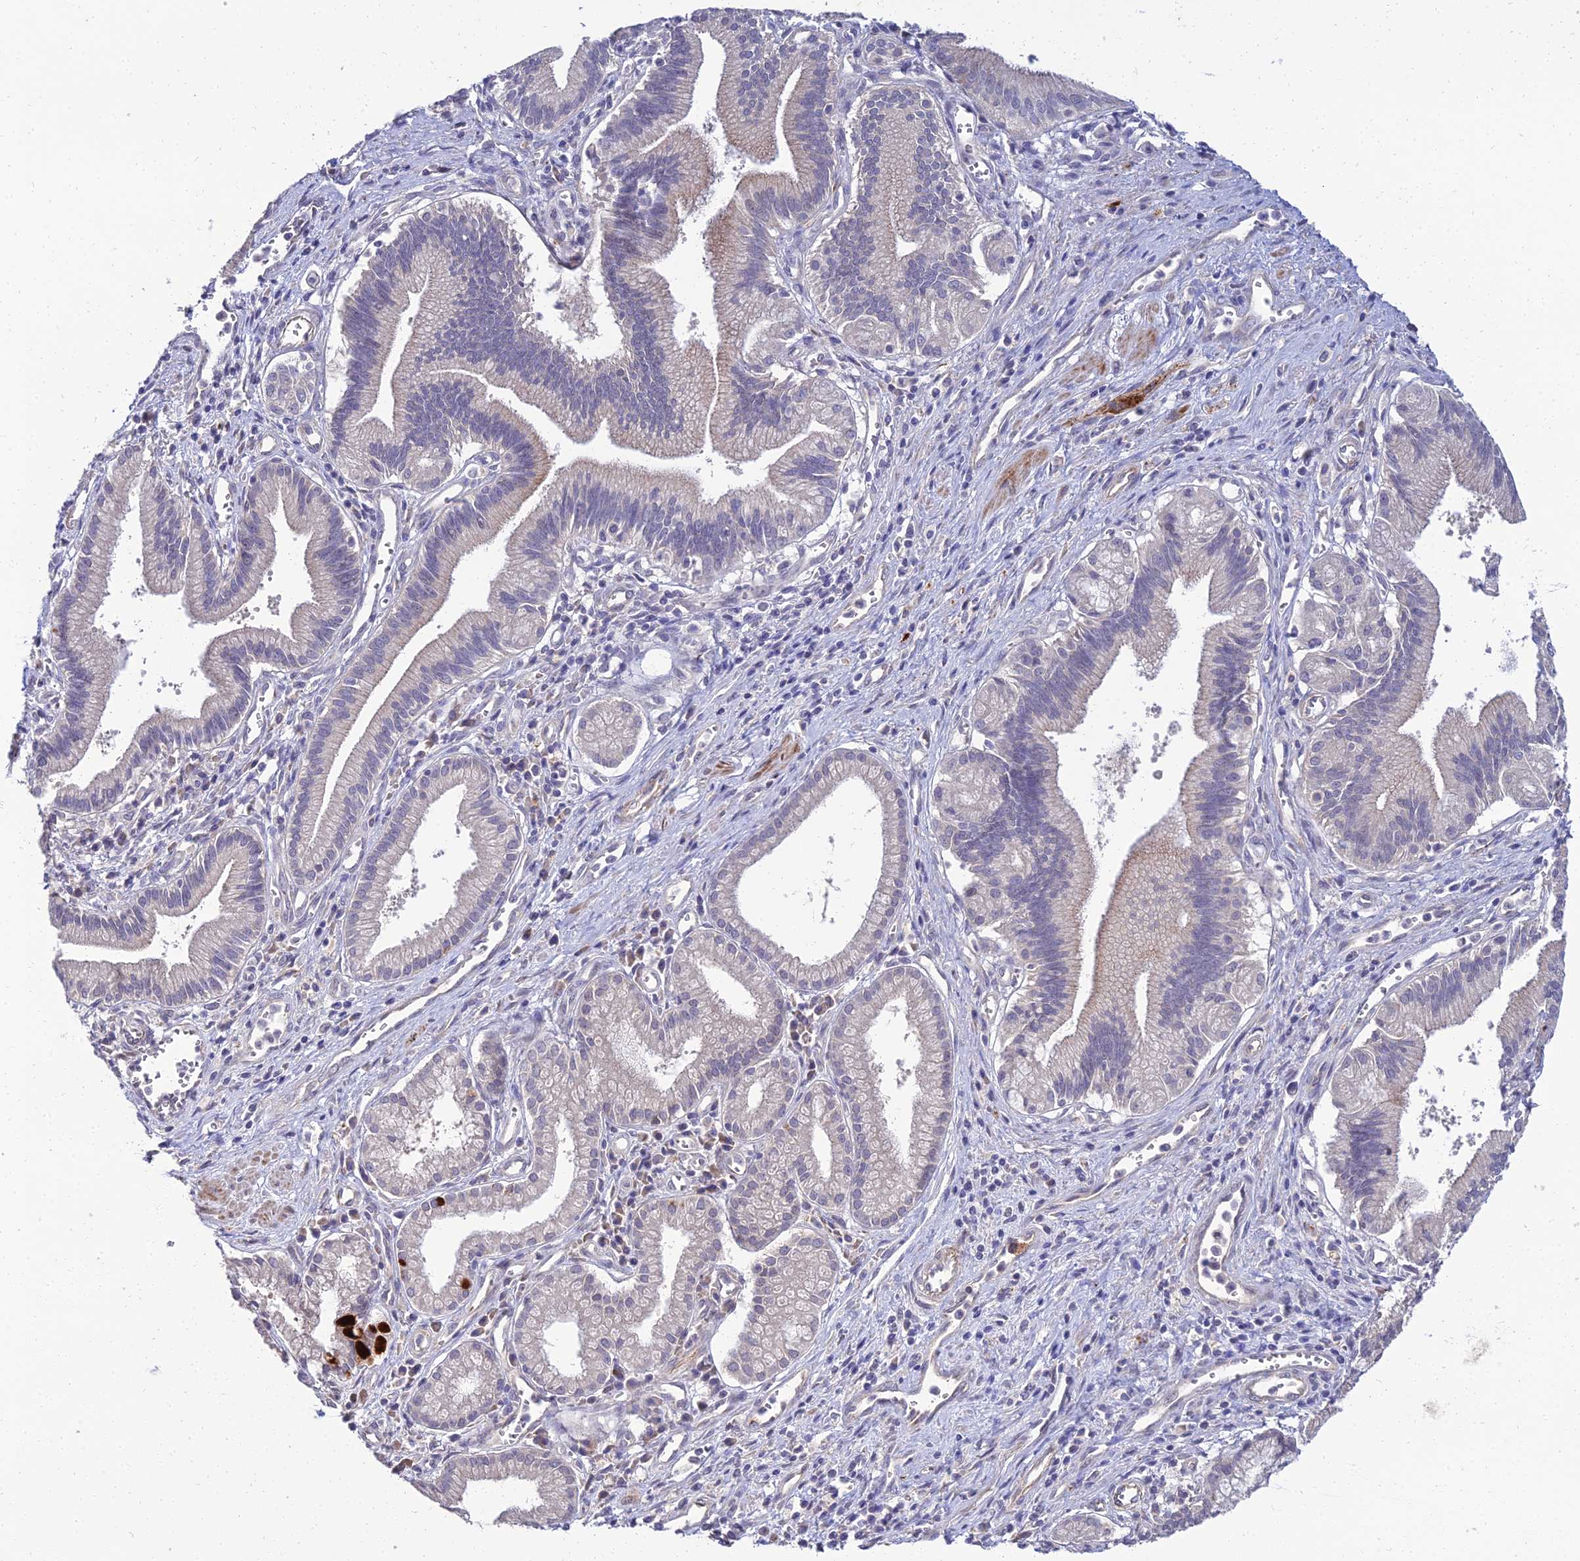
{"staining": {"intensity": "negative", "quantity": "none", "location": "none"}, "tissue": "pancreatic cancer", "cell_type": "Tumor cells", "image_type": "cancer", "snomed": [{"axis": "morphology", "description": "Adenocarcinoma, NOS"}, {"axis": "topography", "description": "Pancreas"}], "caption": "The micrograph shows no significant expression in tumor cells of adenocarcinoma (pancreatic). The staining was performed using DAB (3,3'-diaminobenzidine) to visualize the protein expression in brown, while the nuclei were stained in blue with hematoxylin (Magnification: 20x).", "gene": "NPY", "patient": {"sex": "male", "age": 78}}